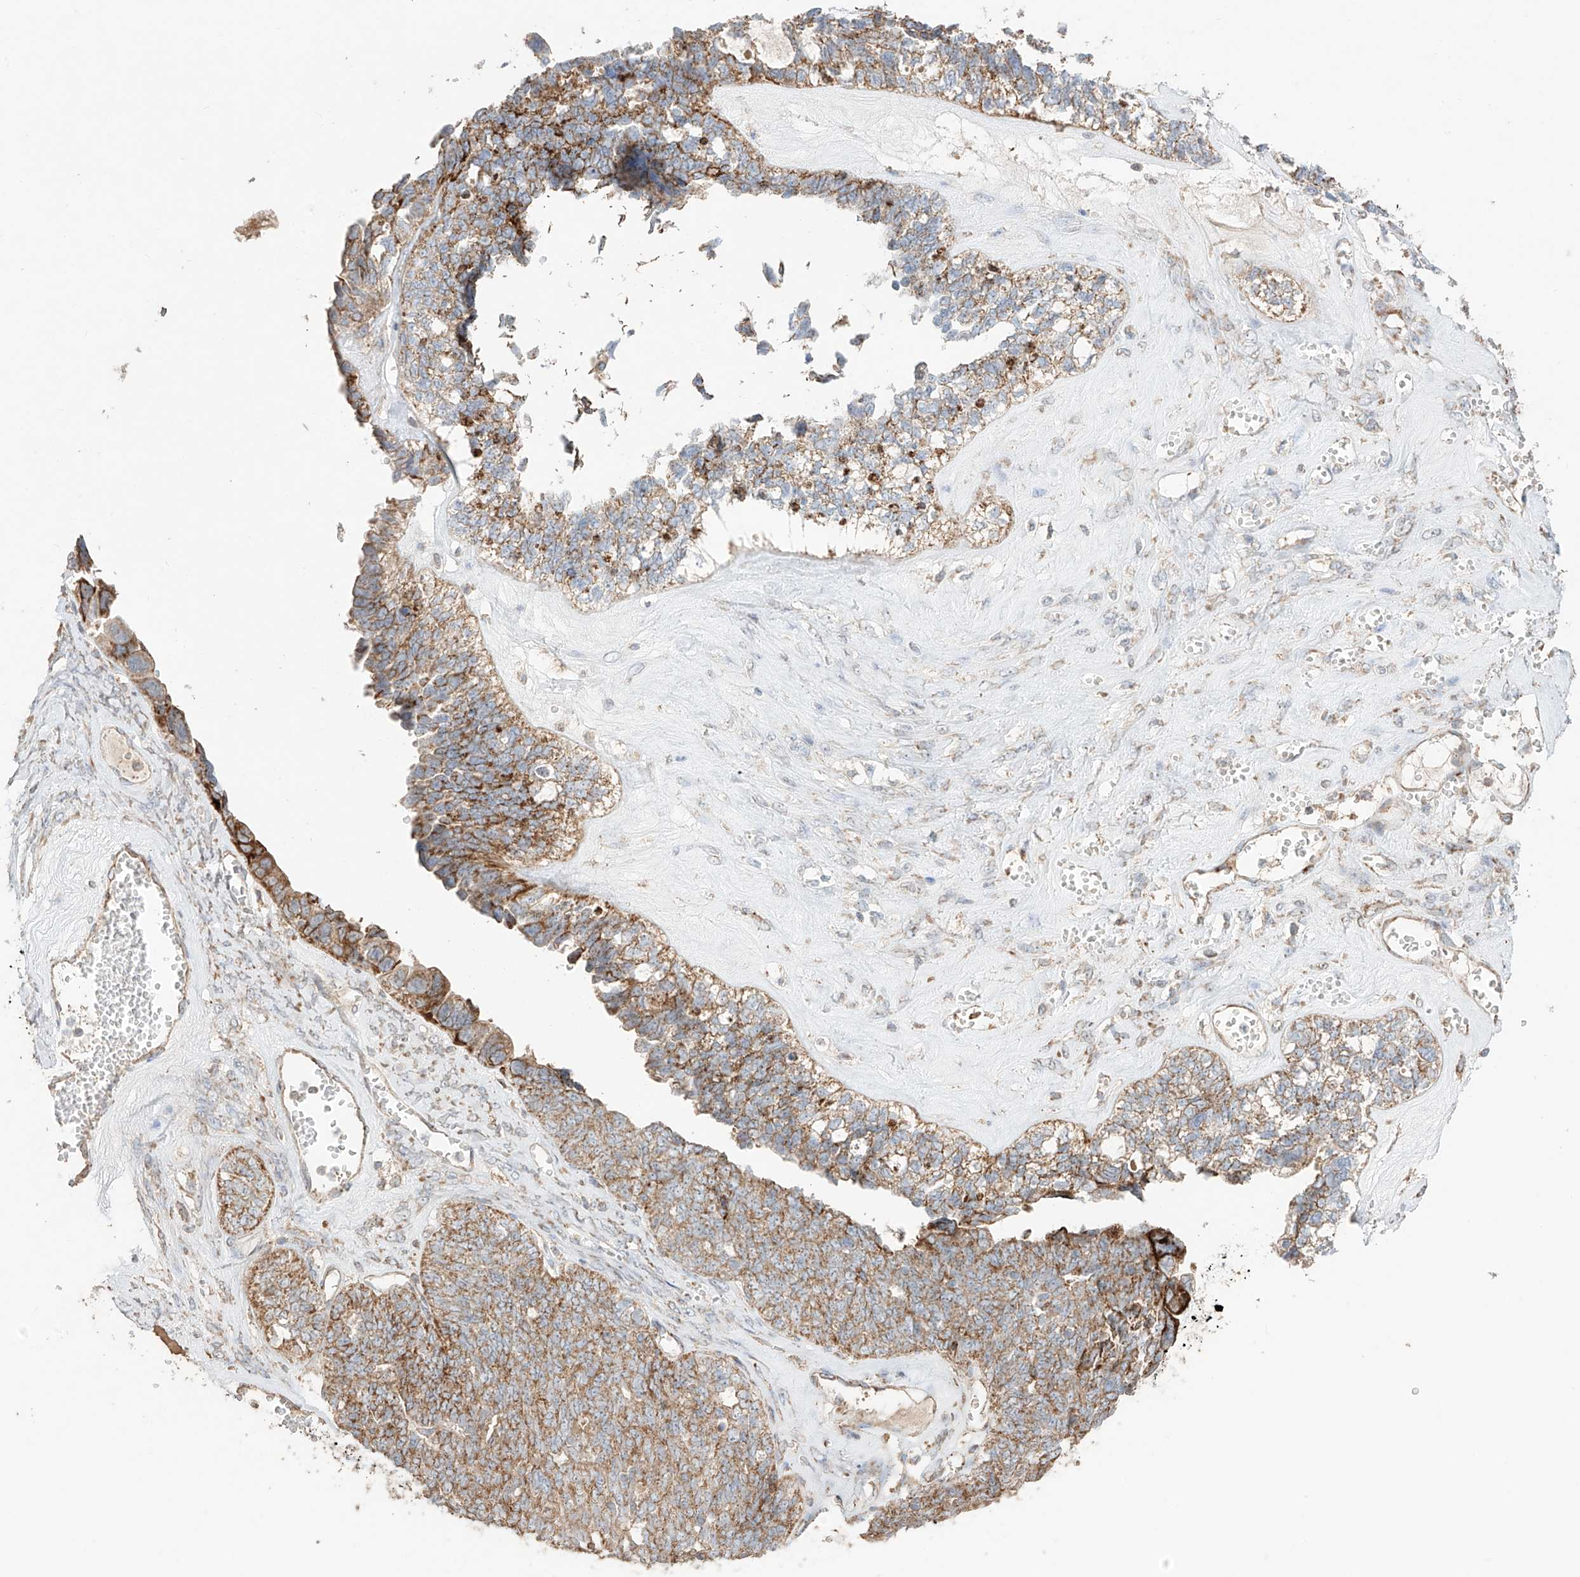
{"staining": {"intensity": "moderate", "quantity": ">75%", "location": "cytoplasmic/membranous"}, "tissue": "ovarian cancer", "cell_type": "Tumor cells", "image_type": "cancer", "snomed": [{"axis": "morphology", "description": "Cystadenocarcinoma, serous, NOS"}, {"axis": "topography", "description": "Ovary"}], "caption": "High-magnification brightfield microscopy of serous cystadenocarcinoma (ovarian) stained with DAB (3,3'-diaminobenzidine) (brown) and counterstained with hematoxylin (blue). tumor cells exhibit moderate cytoplasmic/membranous staining is identified in approximately>75% of cells. (IHC, brightfield microscopy, high magnification).", "gene": "COLGALT2", "patient": {"sex": "female", "age": 79}}